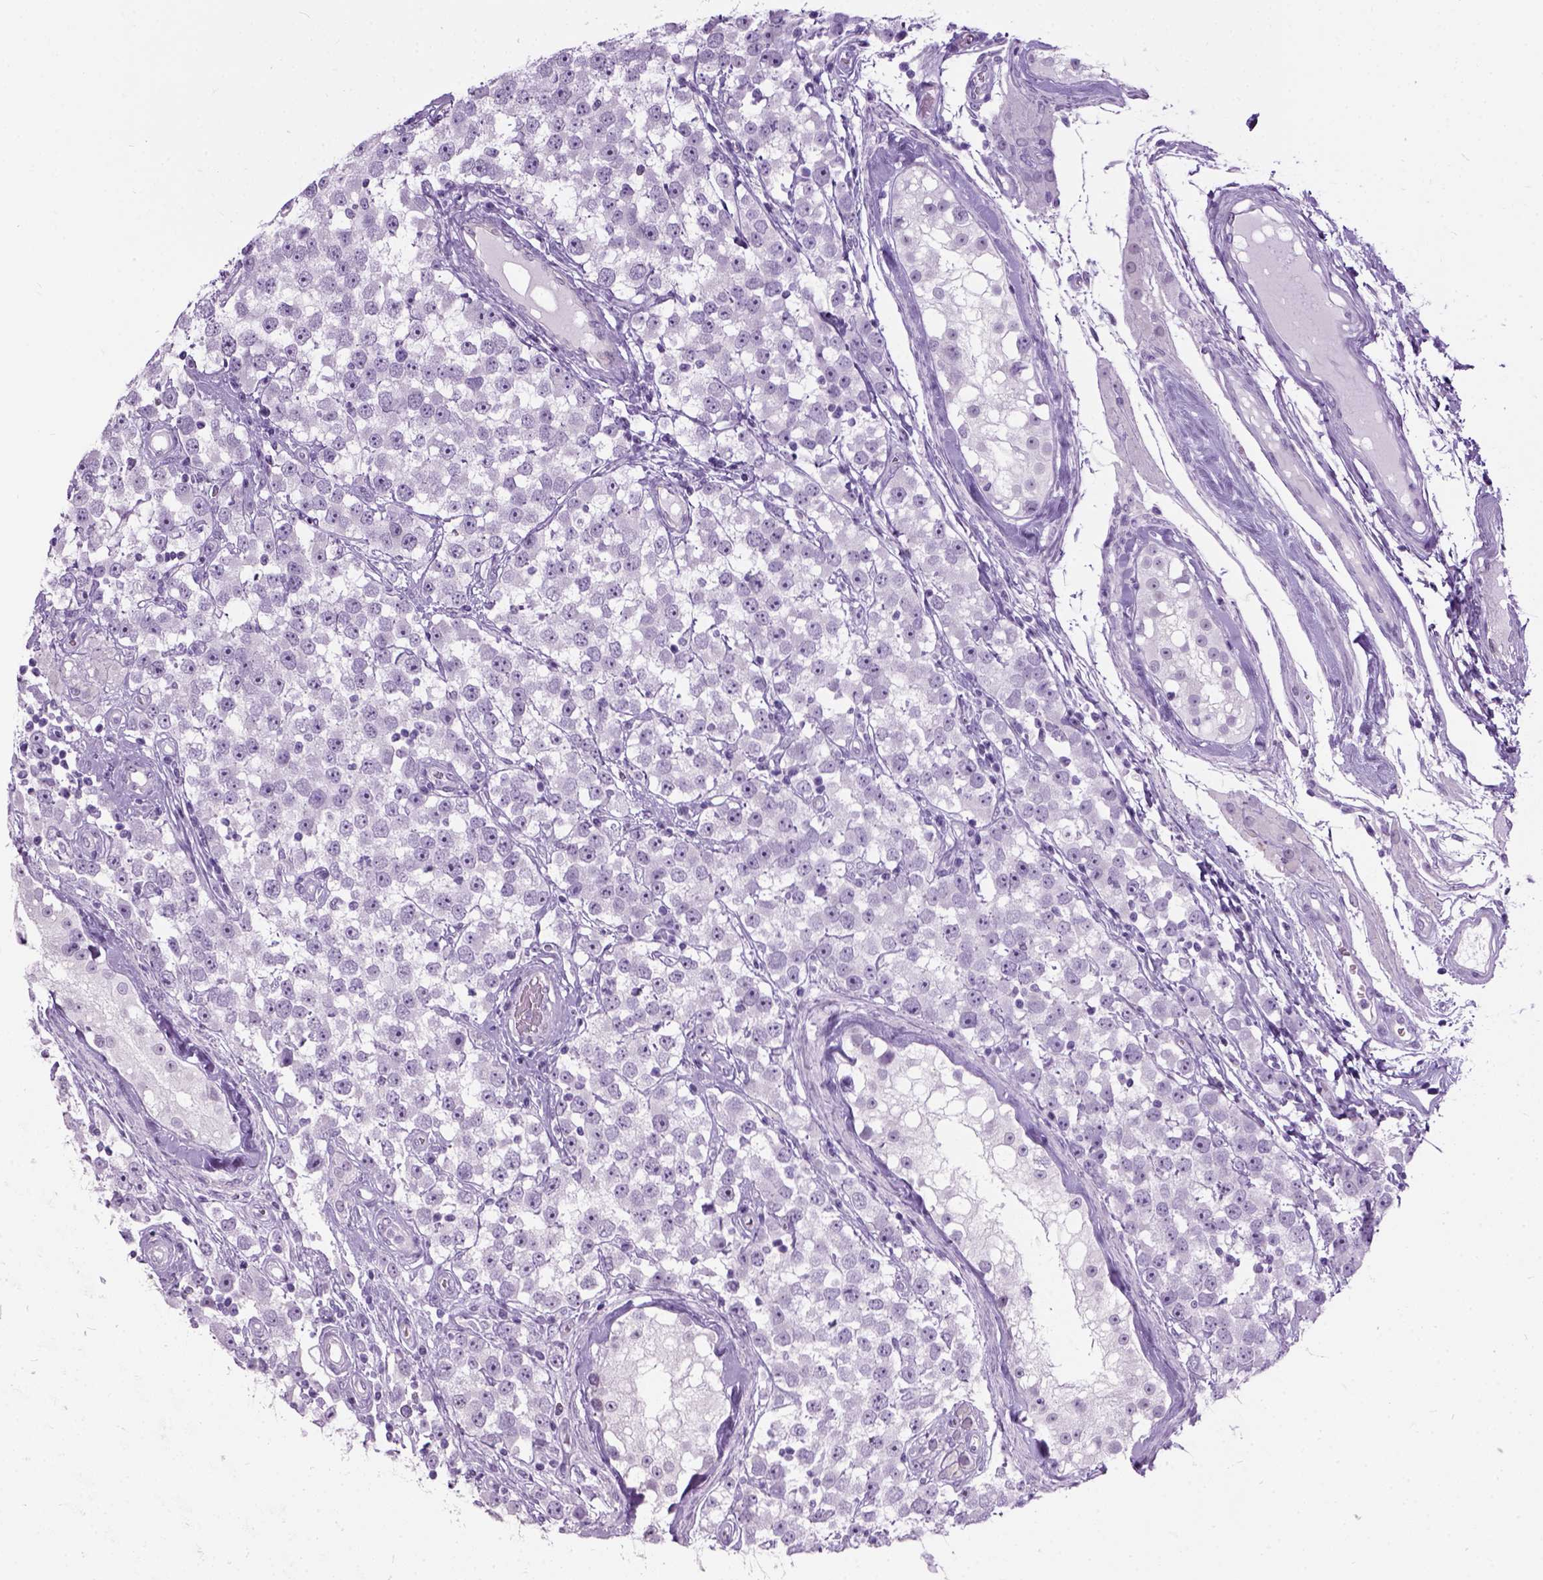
{"staining": {"intensity": "negative", "quantity": "none", "location": "none"}, "tissue": "testis cancer", "cell_type": "Tumor cells", "image_type": "cancer", "snomed": [{"axis": "morphology", "description": "Seminoma, NOS"}, {"axis": "topography", "description": "Testis"}], "caption": "The photomicrograph displays no staining of tumor cells in testis cancer.", "gene": "AXDND1", "patient": {"sex": "male", "age": 34}}